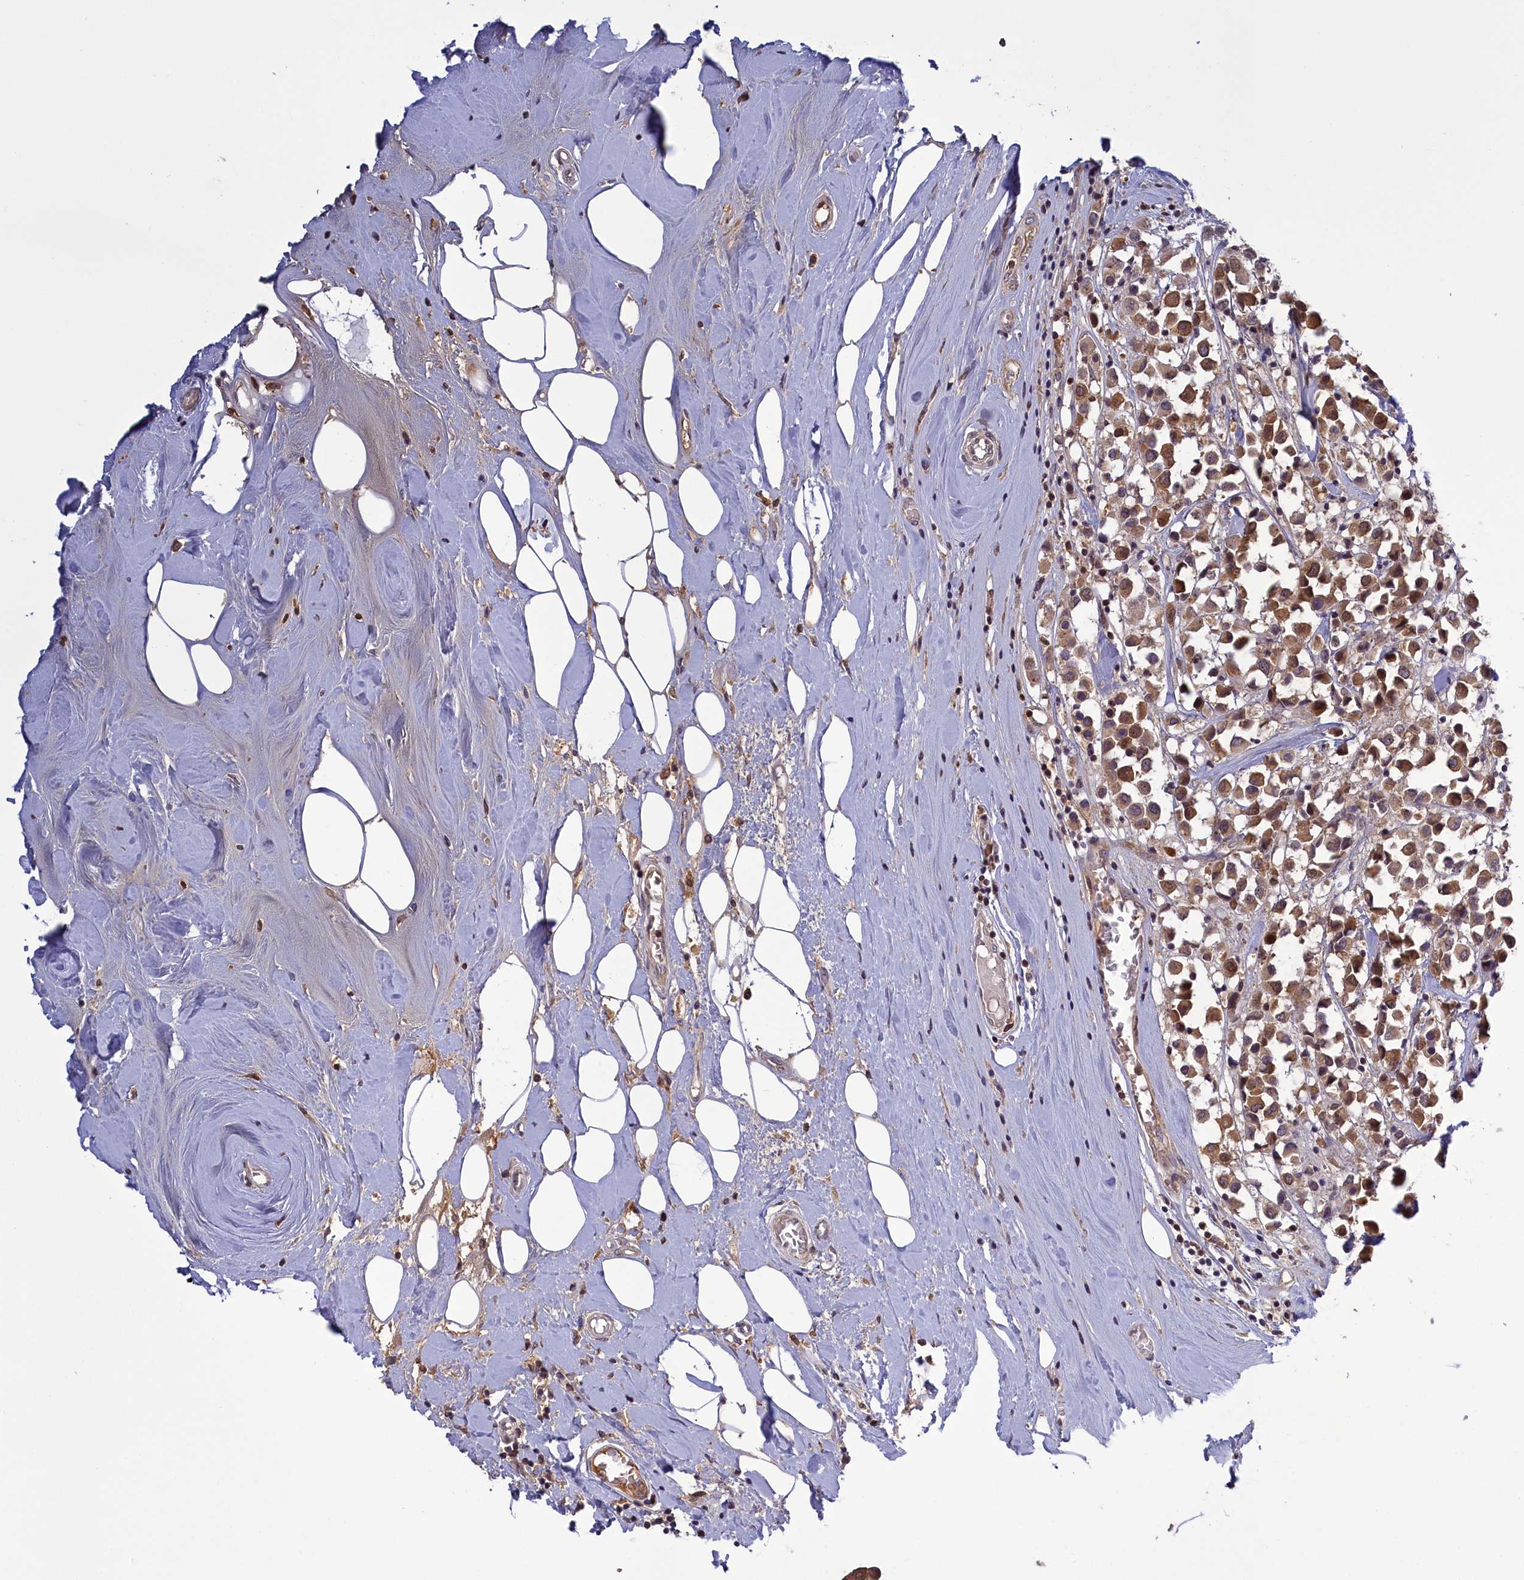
{"staining": {"intensity": "moderate", "quantity": ">75%", "location": "cytoplasmic/membranous,nuclear"}, "tissue": "breast cancer", "cell_type": "Tumor cells", "image_type": "cancer", "snomed": [{"axis": "morphology", "description": "Duct carcinoma"}, {"axis": "topography", "description": "Breast"}], "caption": "About >75% of tumor cells in breast intraductal carcinoma reveal moderate cytoplasmic/membranous and nuclear protein staining as visualized by brown immunohistochemical staining.", "gene": "RRAD", "patient": {"sex": "female", "age": 61}}